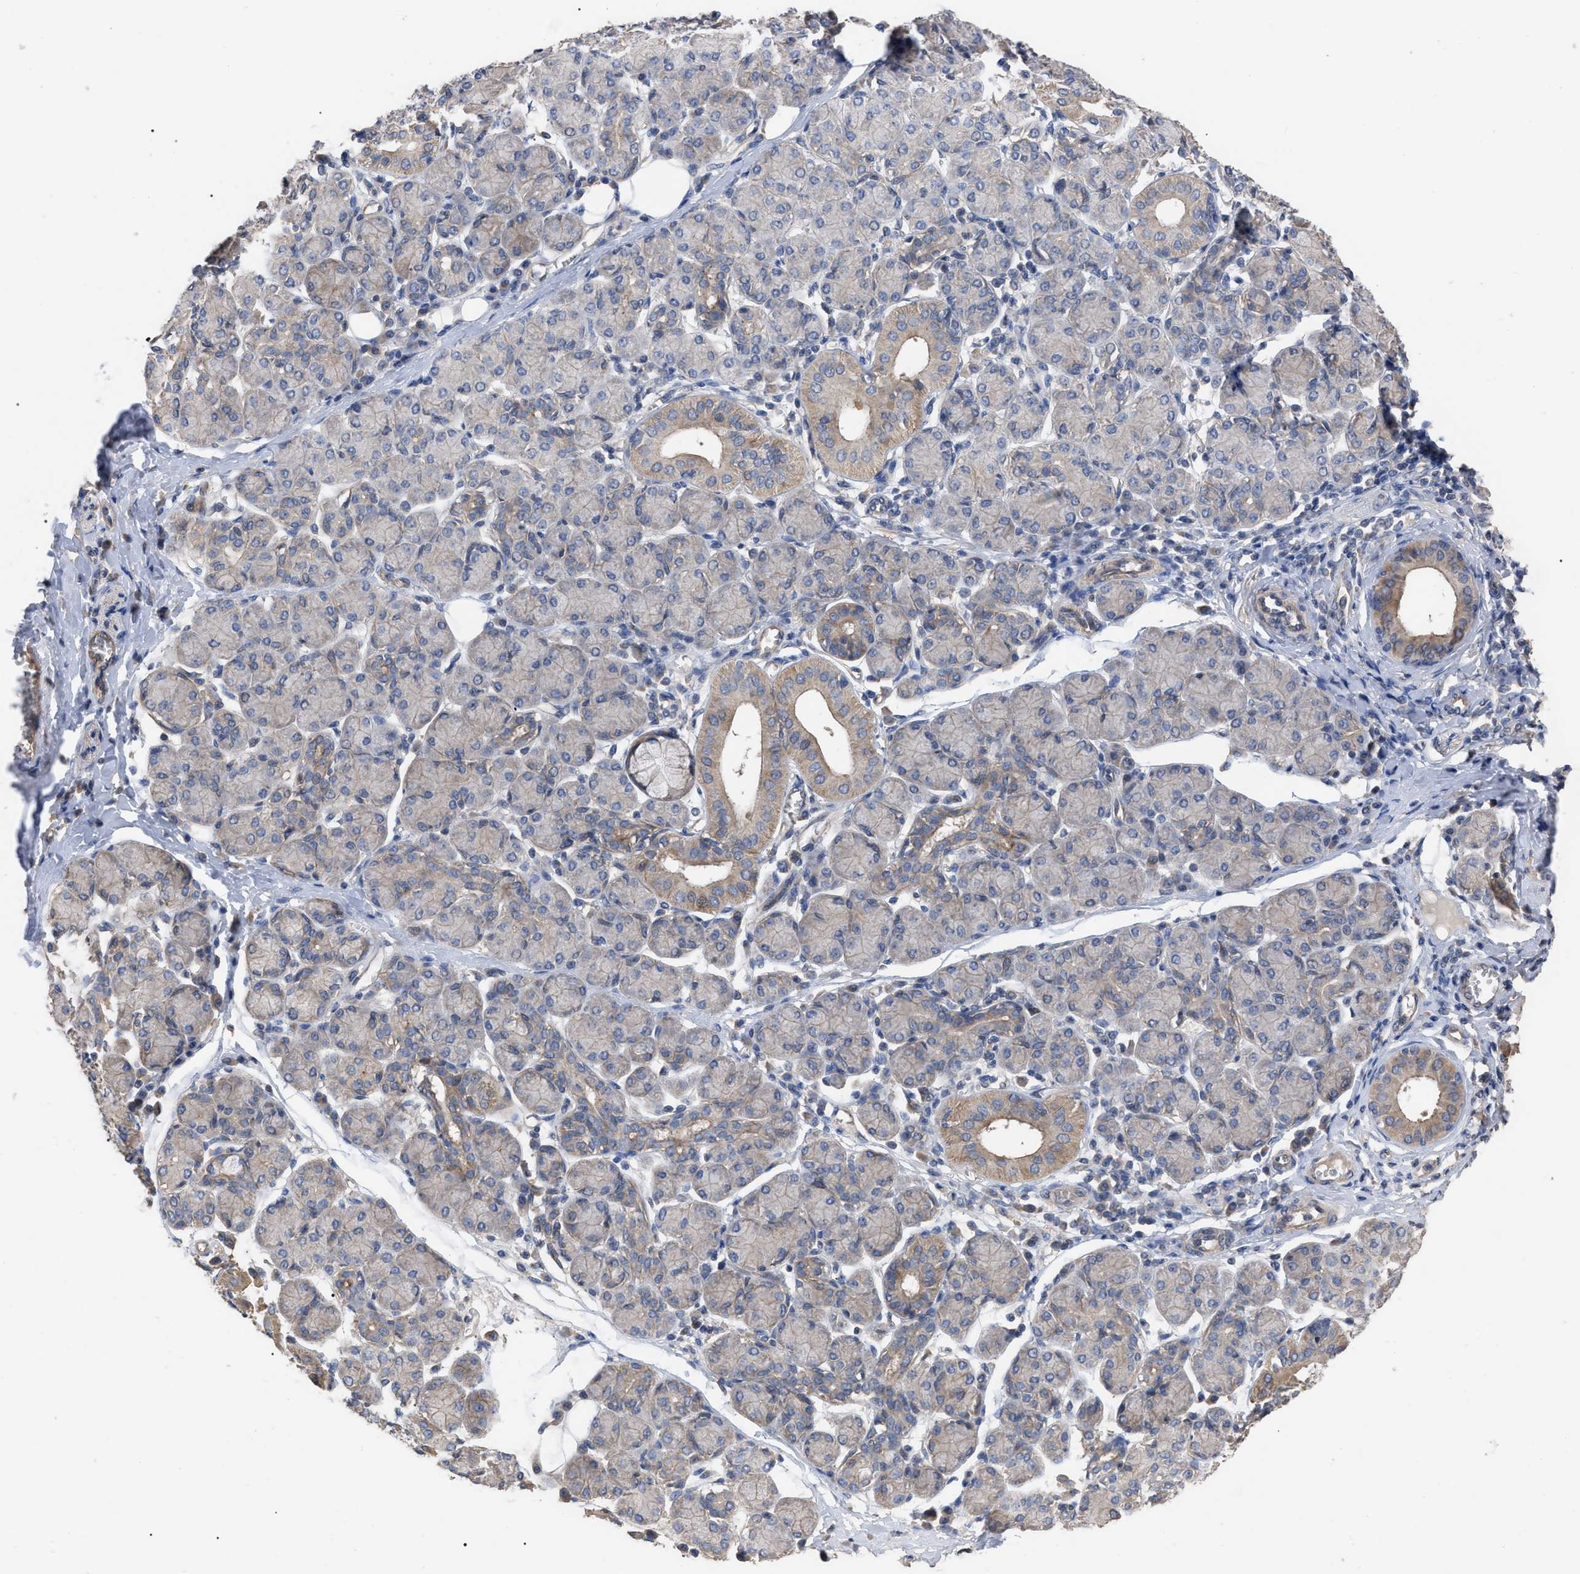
{"staining": {"intensity": "moderate", "quantity": "<25%", "location": "cytoplasmic/membranous"}, "tissue": "salivary gland", "cell_type": "Glandular cells", "image_type": "normal", "snomed": [{"axis": "morphology", "description": "Normal tissue, NOS"}, {"axis": "morphology", "description": "Inflammation, NOS"}, {"axis": "topography", "description": "Lymph node"}, {"axis": "topography", "description": "Salivary gland"}], "caption": "This is an image of immunohistochemistry staining of benign salivary gland, which shows moderate staining in the cytoplasmic/membranous of glandular cells.", "gene": "BTN2A1", "patient": {"sex": "male", "age": 3}}